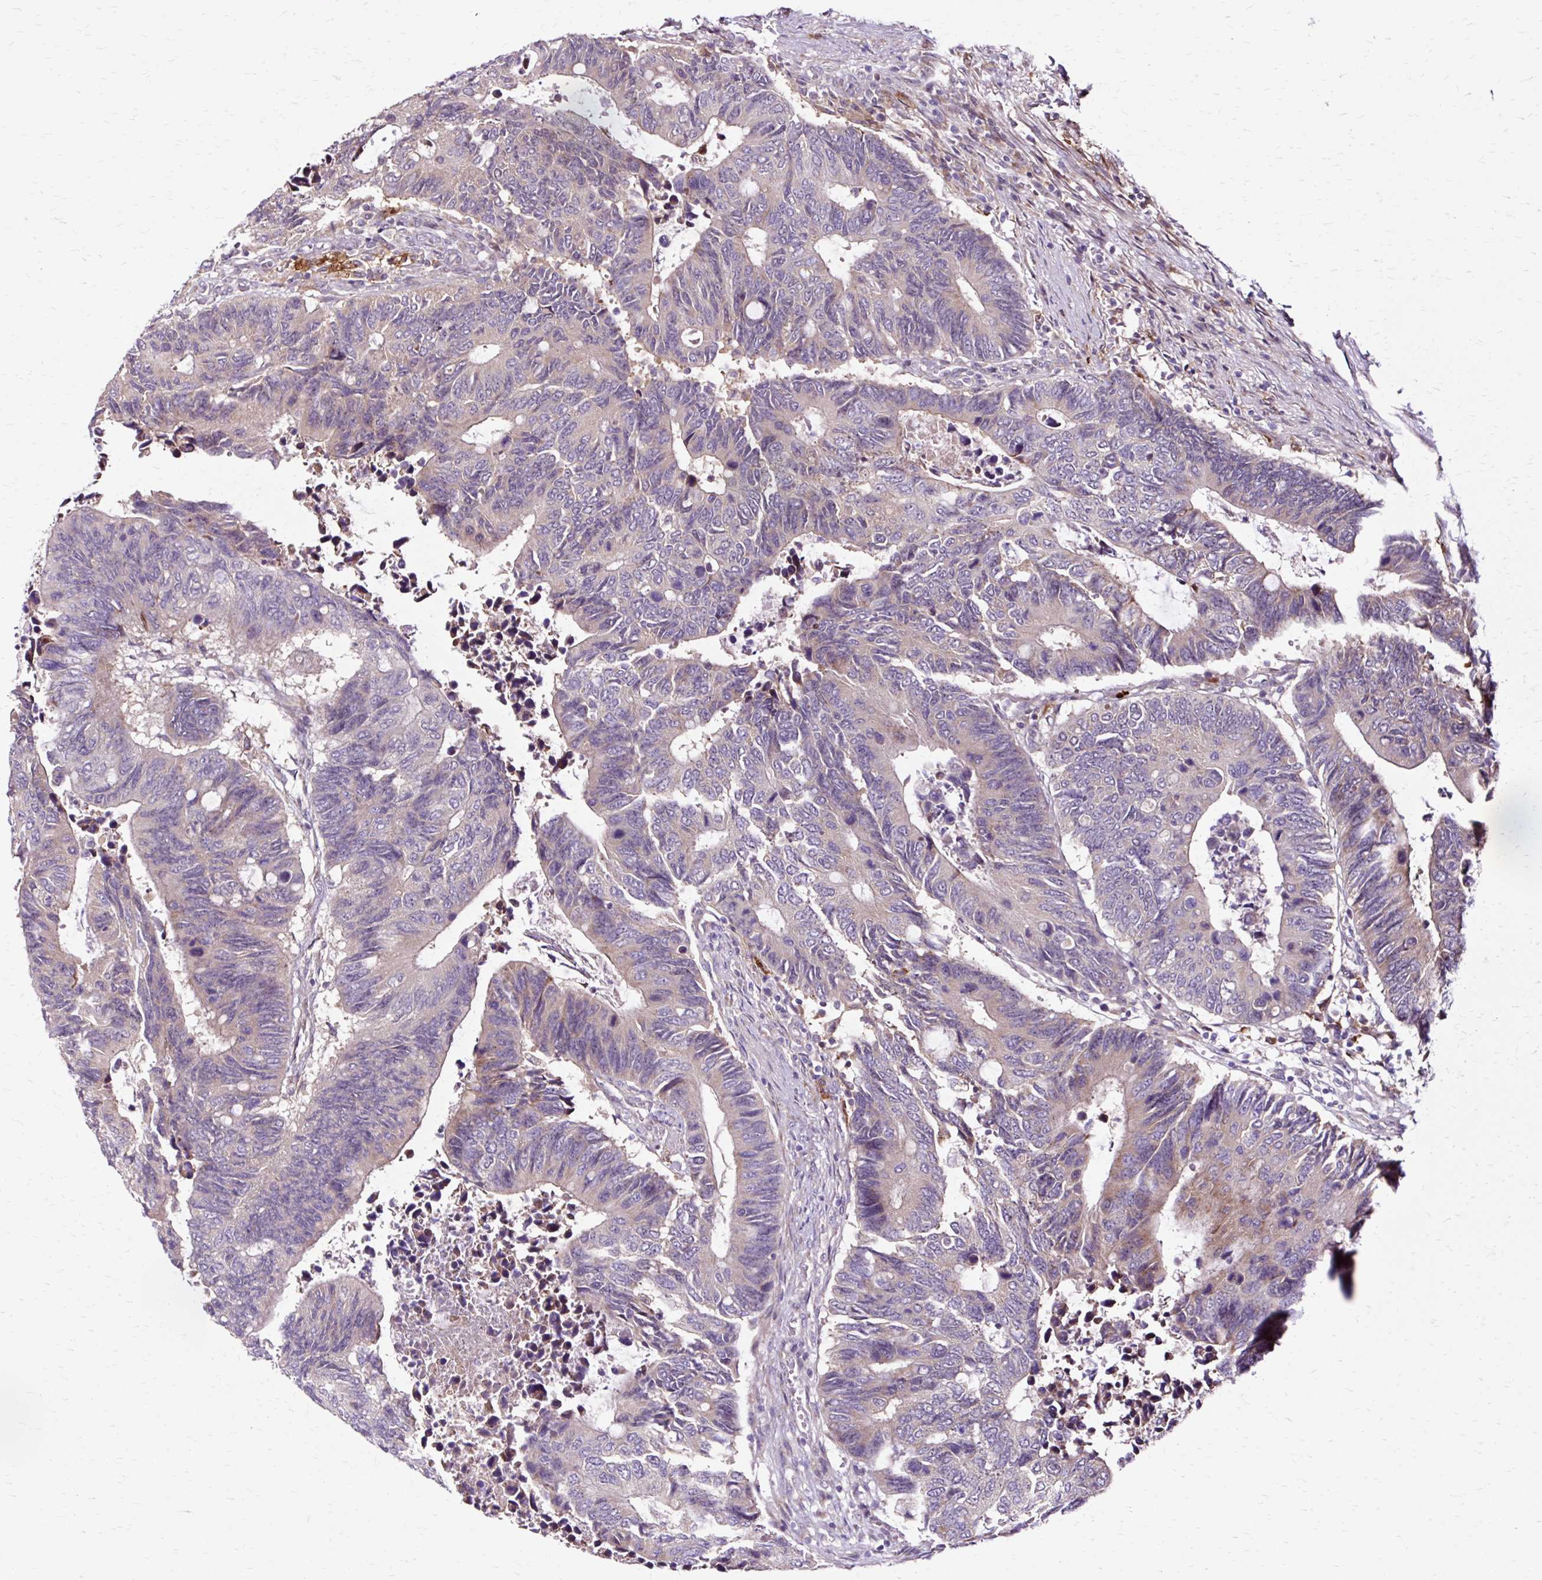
{"staining": {"intensity": "weak", "quantity": "<25%", "location": "cytoplasmic/membranous"}, "tissue": "colorectal cancer", "cell_type": "Tumor cells", "image_type": "cancer", "snomed": [{"axis": "morphology", "description": "Adenocarcinoma, NOS"}, {"axis": "topography", "description": "Colon"}], "caption": "Tumor cells are negative for protein expression in human colorectal cancer. (DAB IHC, high magnification).", "gene": "GEMIN2", "patient": {"sex": "male", "age": 87}}